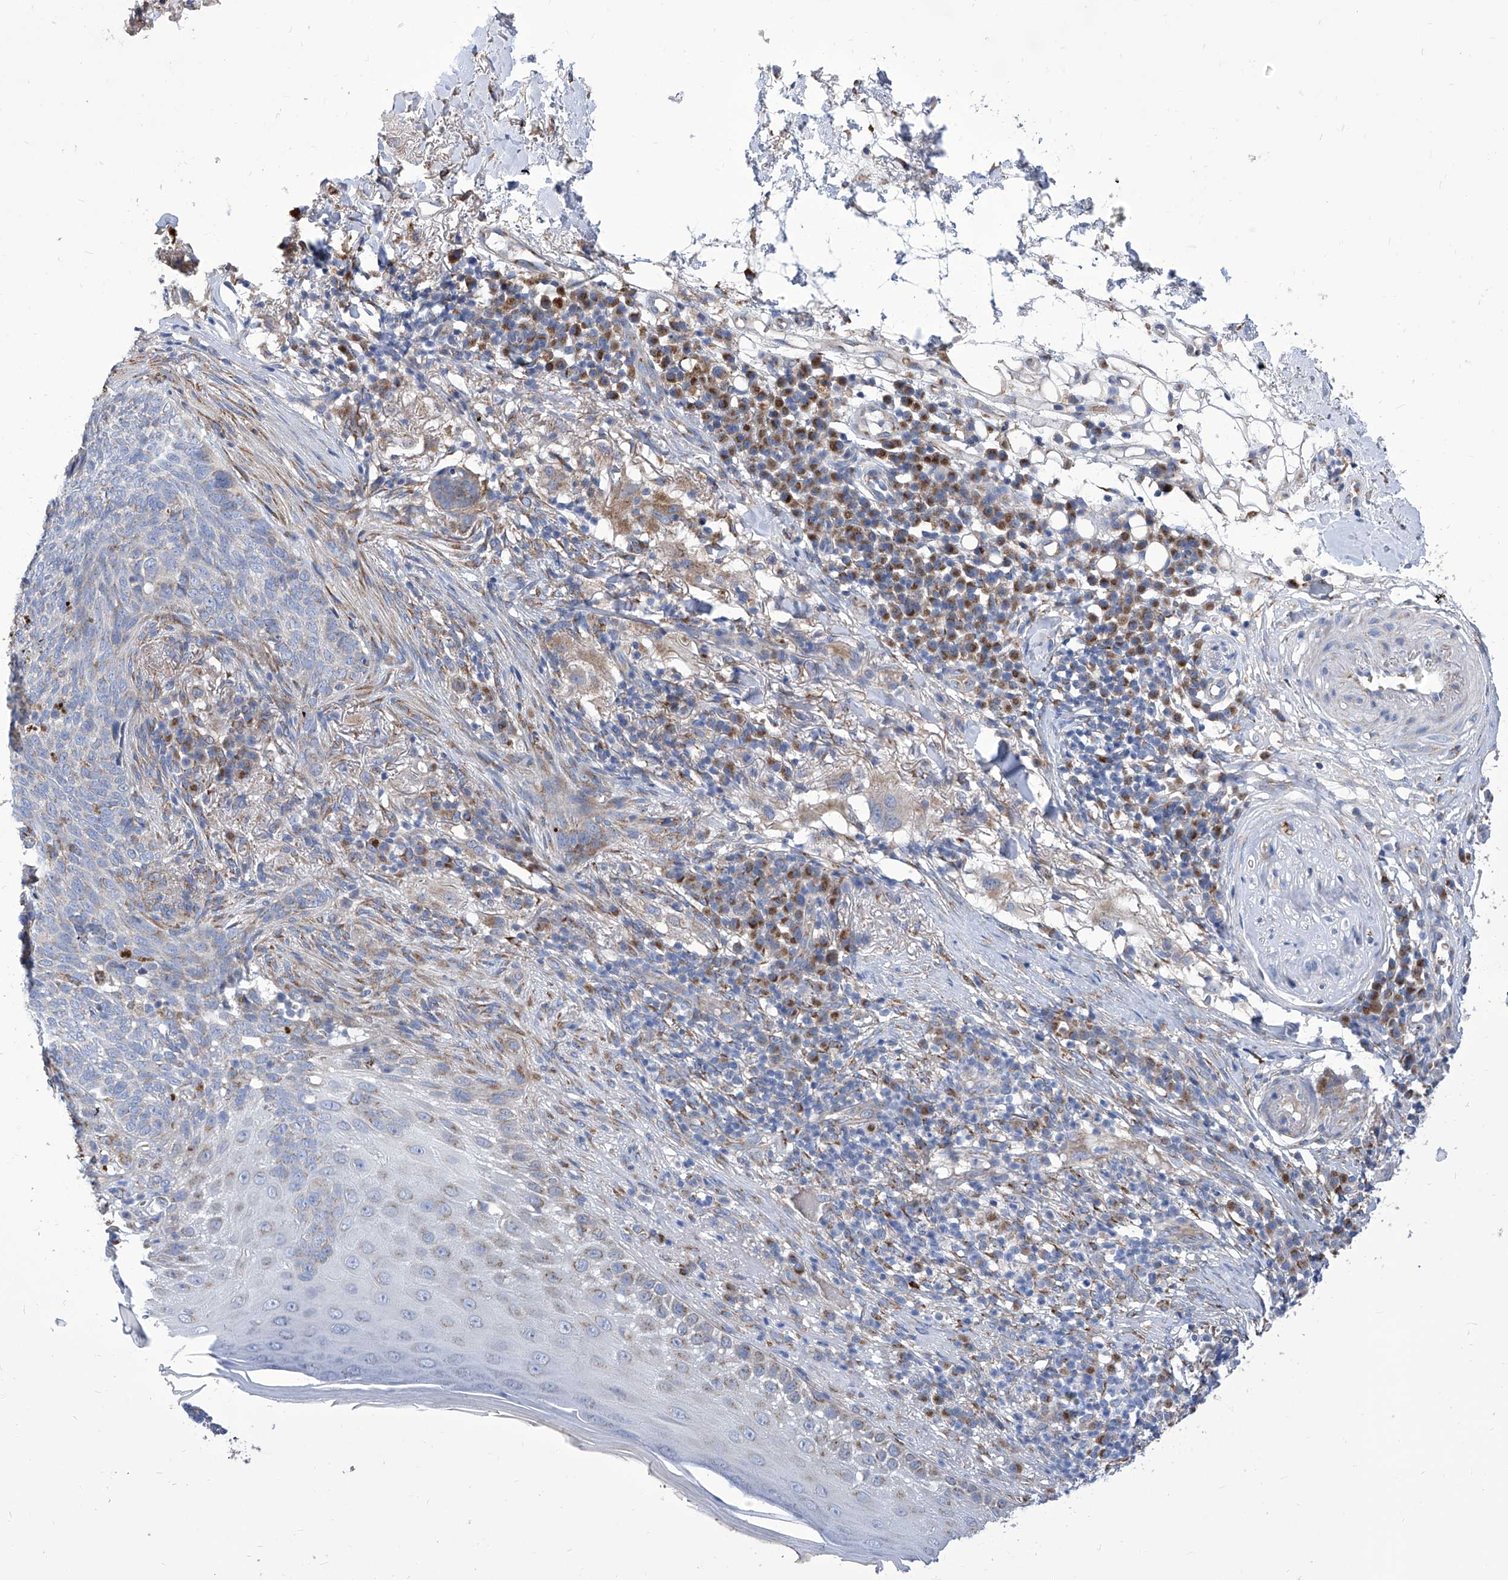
{"staining": {"intensity": "negative", "quantity": "none", "location": "none"}, "tissue": "skin cancer", "cell_type": "Tumor cells", "image_type": "cancer", "snomed": [{"axis": "morphology", "description": "Basal cell carcinoma"}, {"axis": "topography", "description": "Skin"}], "caption": "An immunohistochemistry image of skin cancer (basal cell carcinoma) is shown. There is no staining in tumor cells of skin cancer (basal cell carcinoma). Brightfield microscopy of IHC stained with DAB (3,3'-diaminobenzidine) (brown) and hematoxylin (blue), captured at high magnification.", "gene": "TJAP1", "patient": {"sex": "male", "age": 85}}